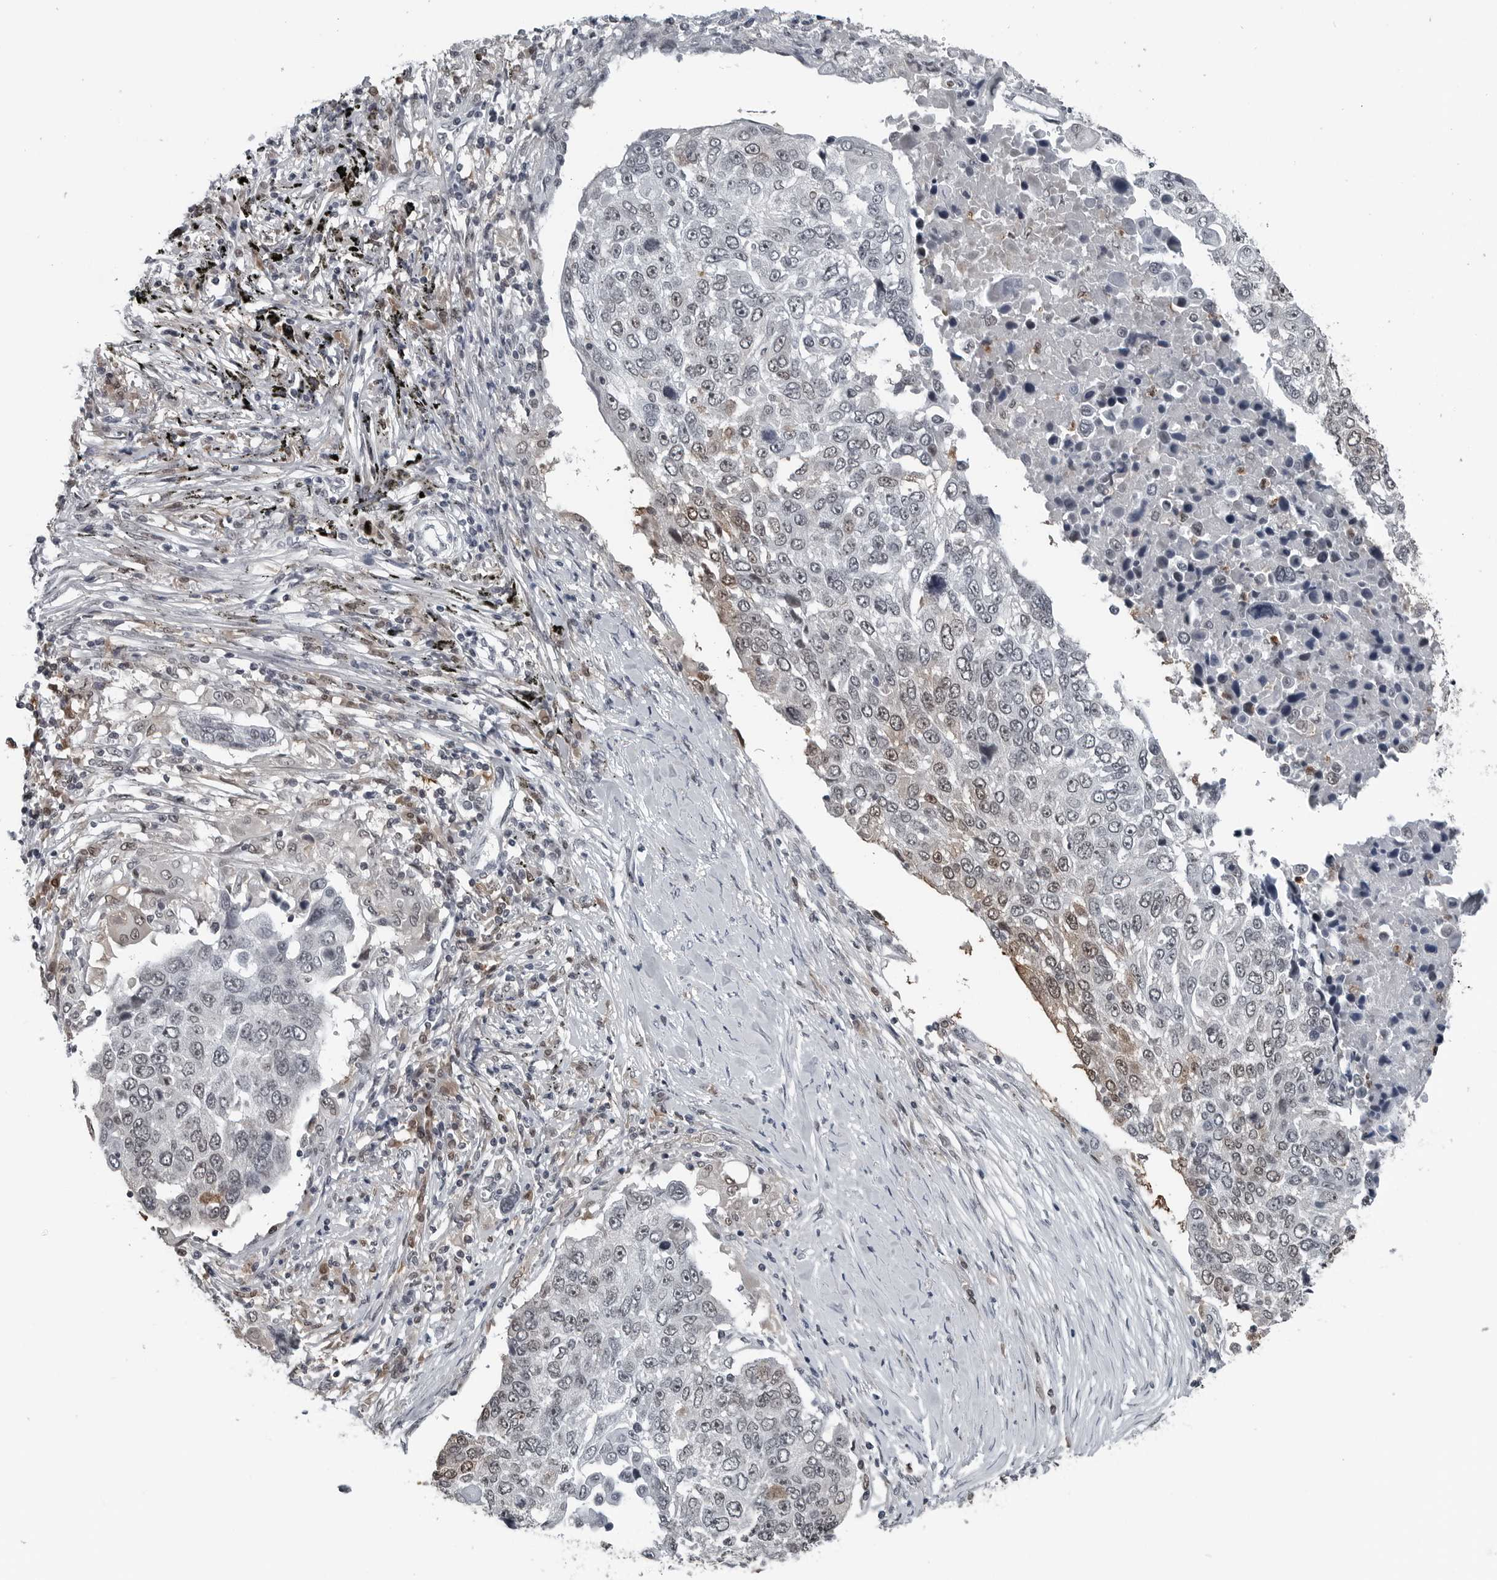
{"staining": {"intensity": "moderate", "quantity": "<25%", "location": "nuclear"}, "tissue": "lung cancer", "cell_type": "Tumor cells", "image_type": "cancer", "snomed": [{"axis": "morphology", "description": "Squamous cell carcinoma, NOS"}, {"axis": "topography", "description": "Lung"}], "caption": "IHC (DAB (3,3'-diaminobenzidine)) staining of human squamous cell carcinoma (lung) demonstrates moderate nuclear protein expression in approximately <25% of tumor cells. (Stains: DAB (3,3'-diaminobenzidine) in brown, nuclei in blue, Microscopy: brightfield microscopy at high magnification).", "gene": "AKR1A1", "patient": {"sex": "male", "age": 66}}